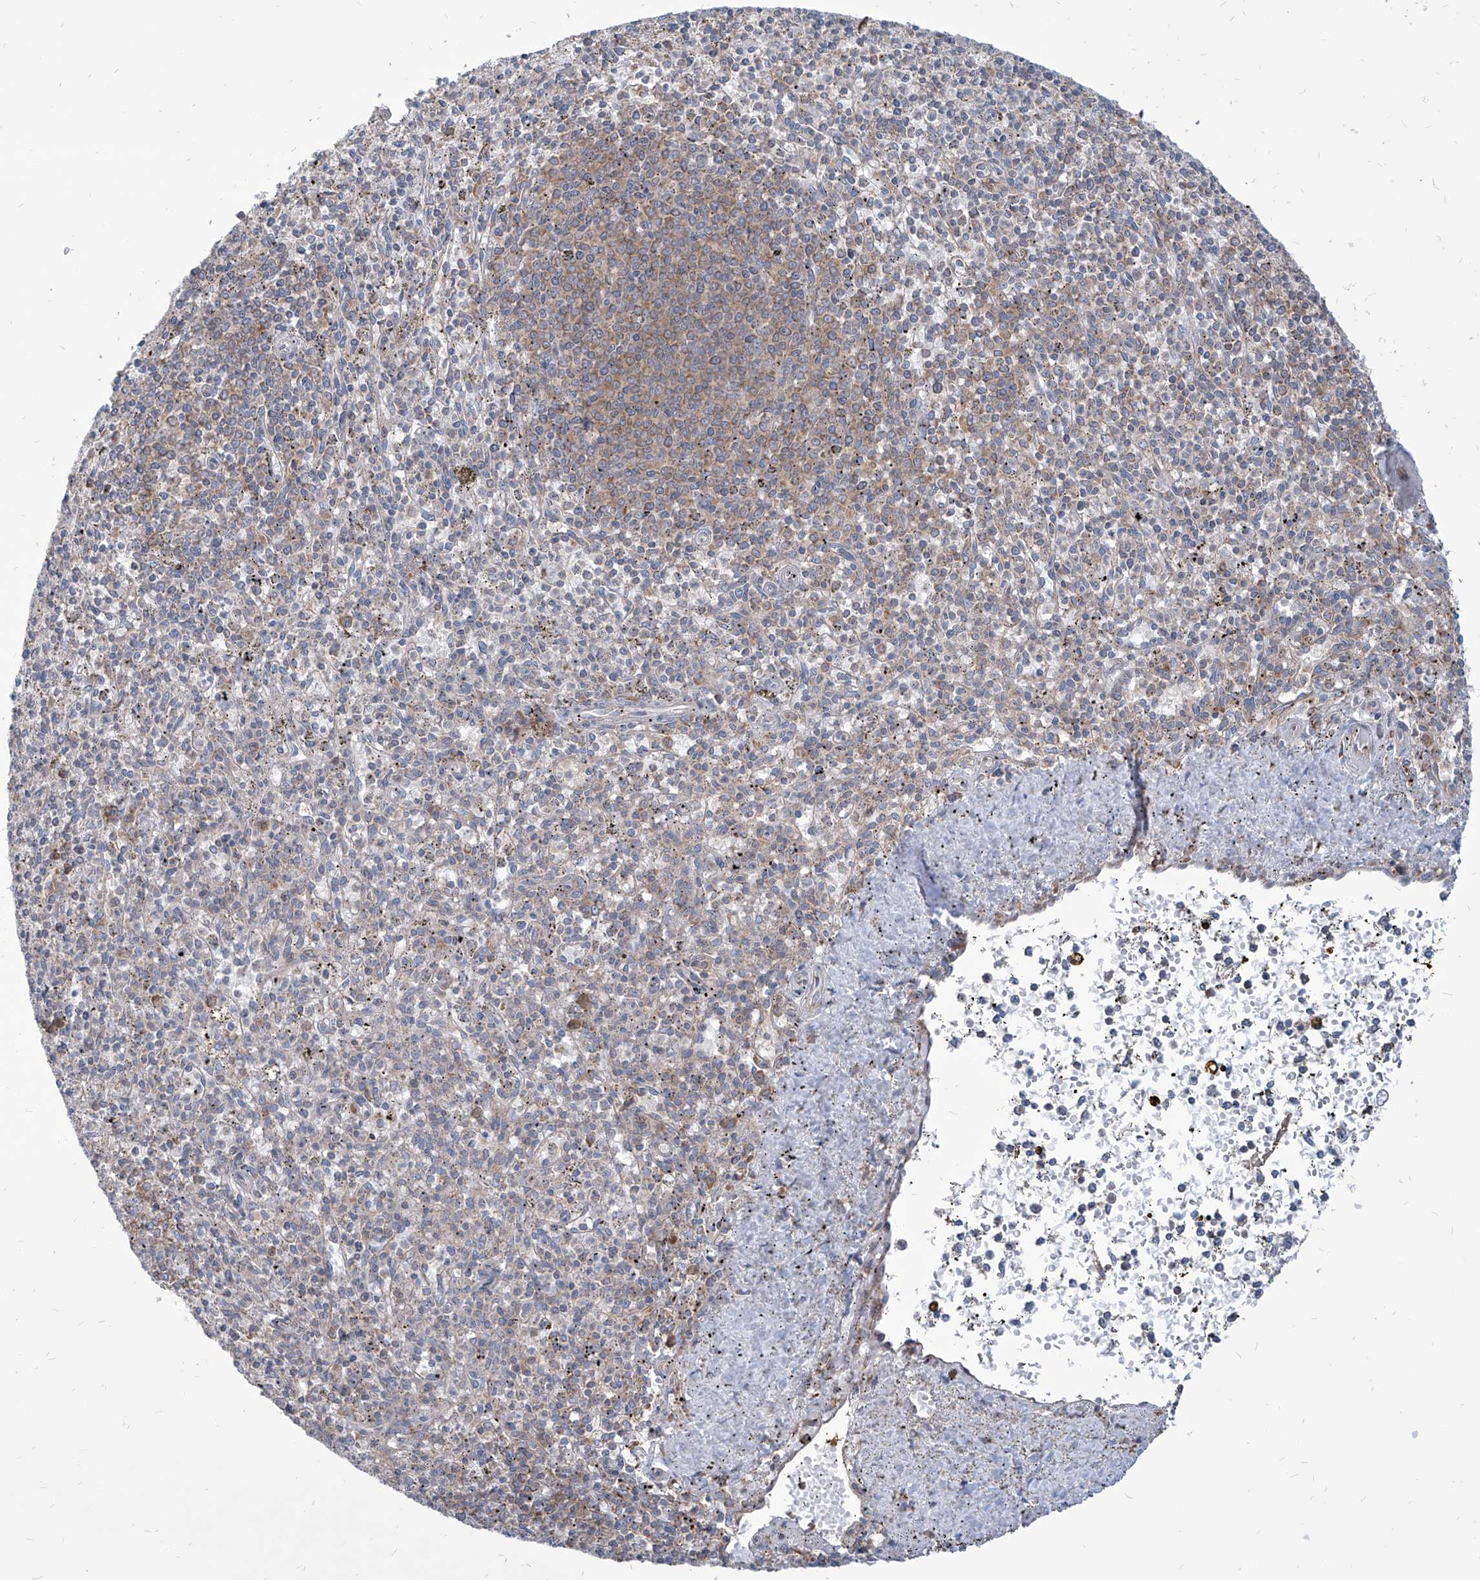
{"staining": {"intensity": "negative", "quantity": "none", "location": "none"}, "tissue": "spleen", "cell_type": "Cells in red pulp", "image_type": "normal", "snomed": [{"axis": "morphology", "description": "Normal tissue, NOS"}, {"axis": "topography", "description": "Spleen"}], "caption": "An image of spleen stained for a protein demonstrates no brown staining in cells in red pulp. (Stains: DAB (3,3'-diaminobenzidine) immunohistochemistry (IHC) with hematoxylin counter stain, Microscopy: brightfield microscopy at high magnification).", "gene": "FAM83B", "patient": {"sex": "male", "age": 72}}